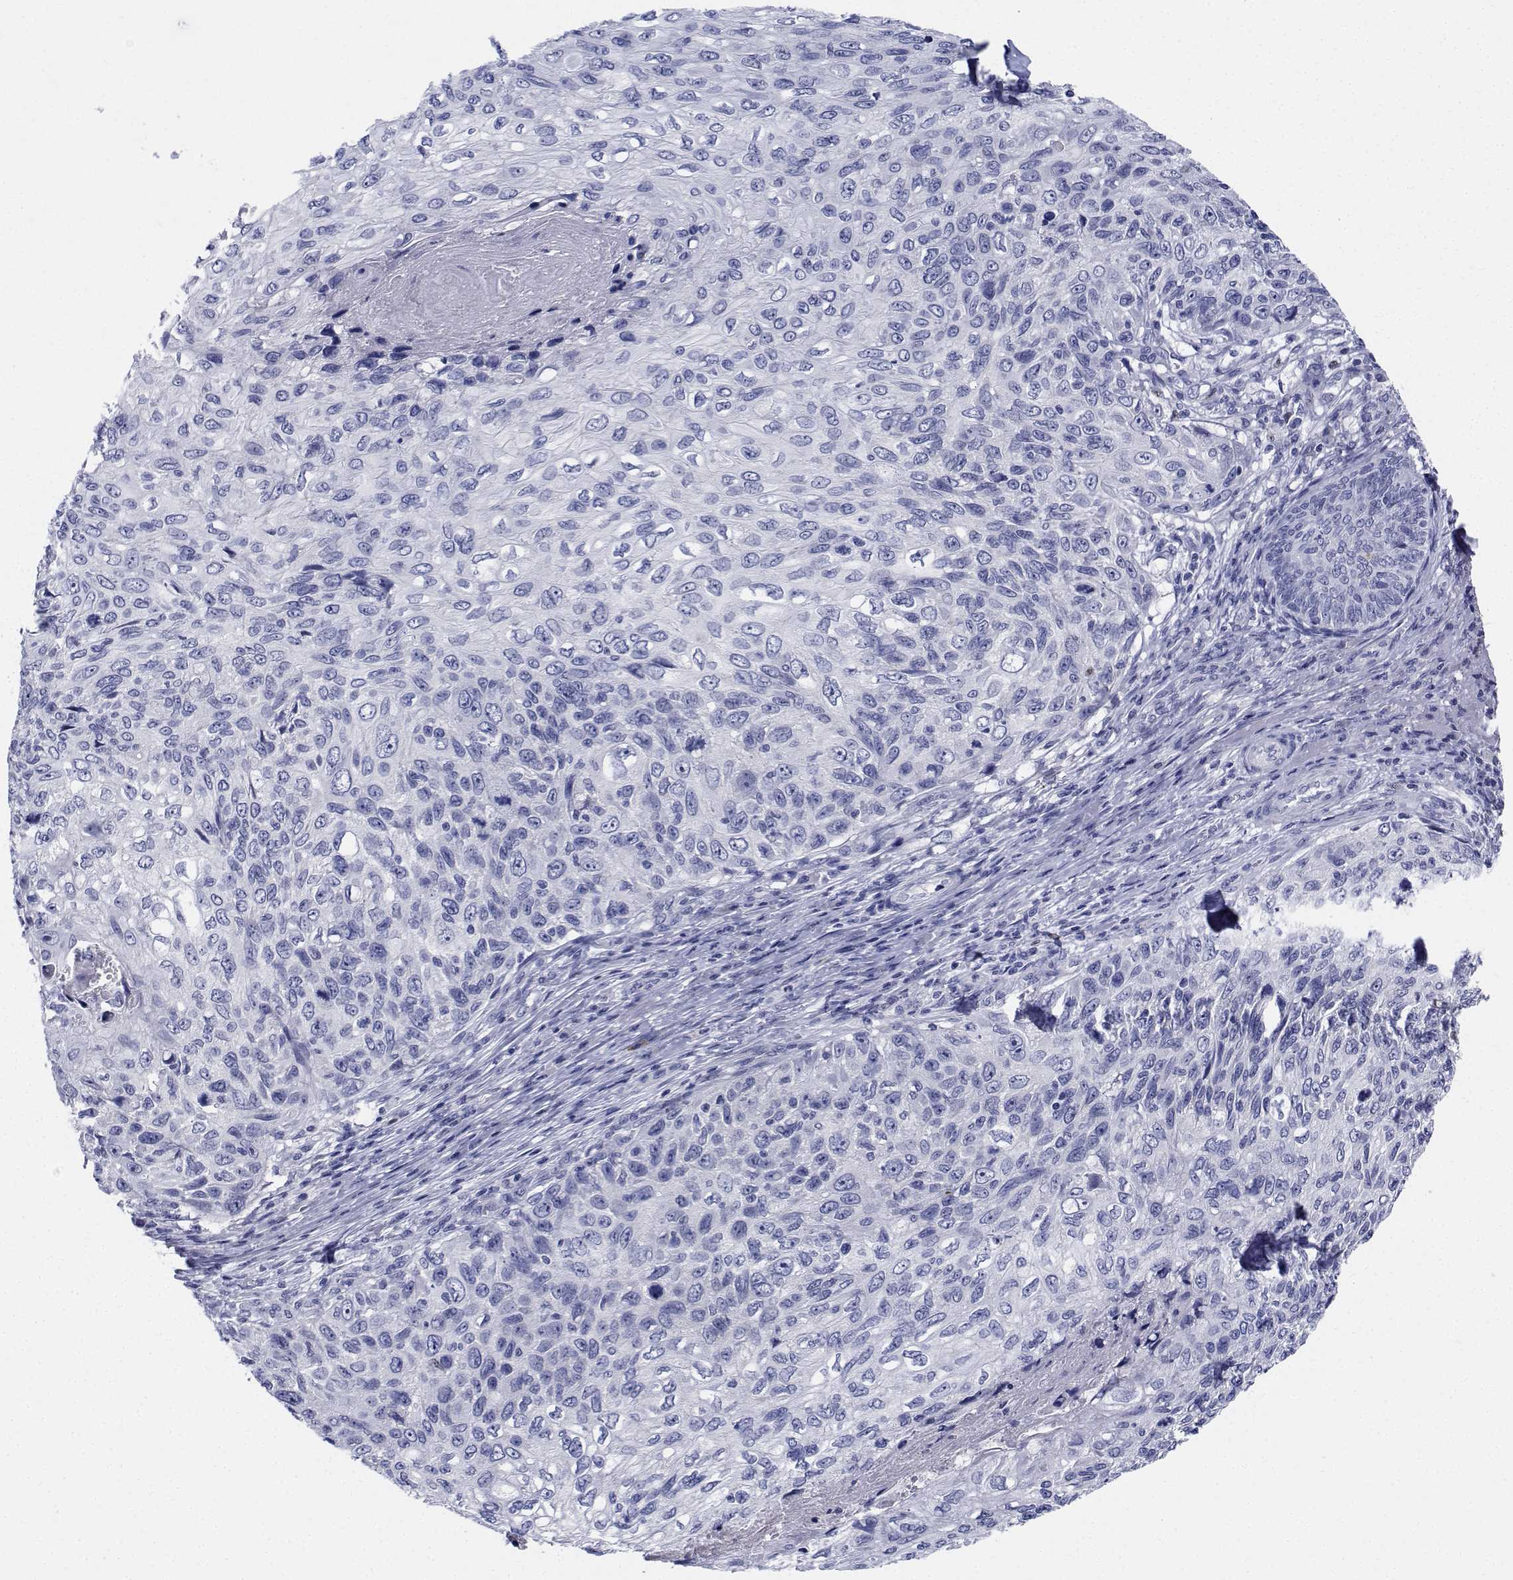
{"staining": {"intensity": "negative", "quantity": "none", "location": "none"}, "tissue": "skin cancer", "cell_type": "Tumor cells", "image_type": "cancer", "snomed": [{"axis": "morphology", "description": "Squamous cell carcinoma, NOS"}, {"axis": "topography", "description": "Skin"}], "caption": "An IHC photomicrograph of skin cancer is shown. There is no staining in tumor cells of skin cancer.", "gene": "PLXNA4", "patient": {"sex": "male", "age": 92}}